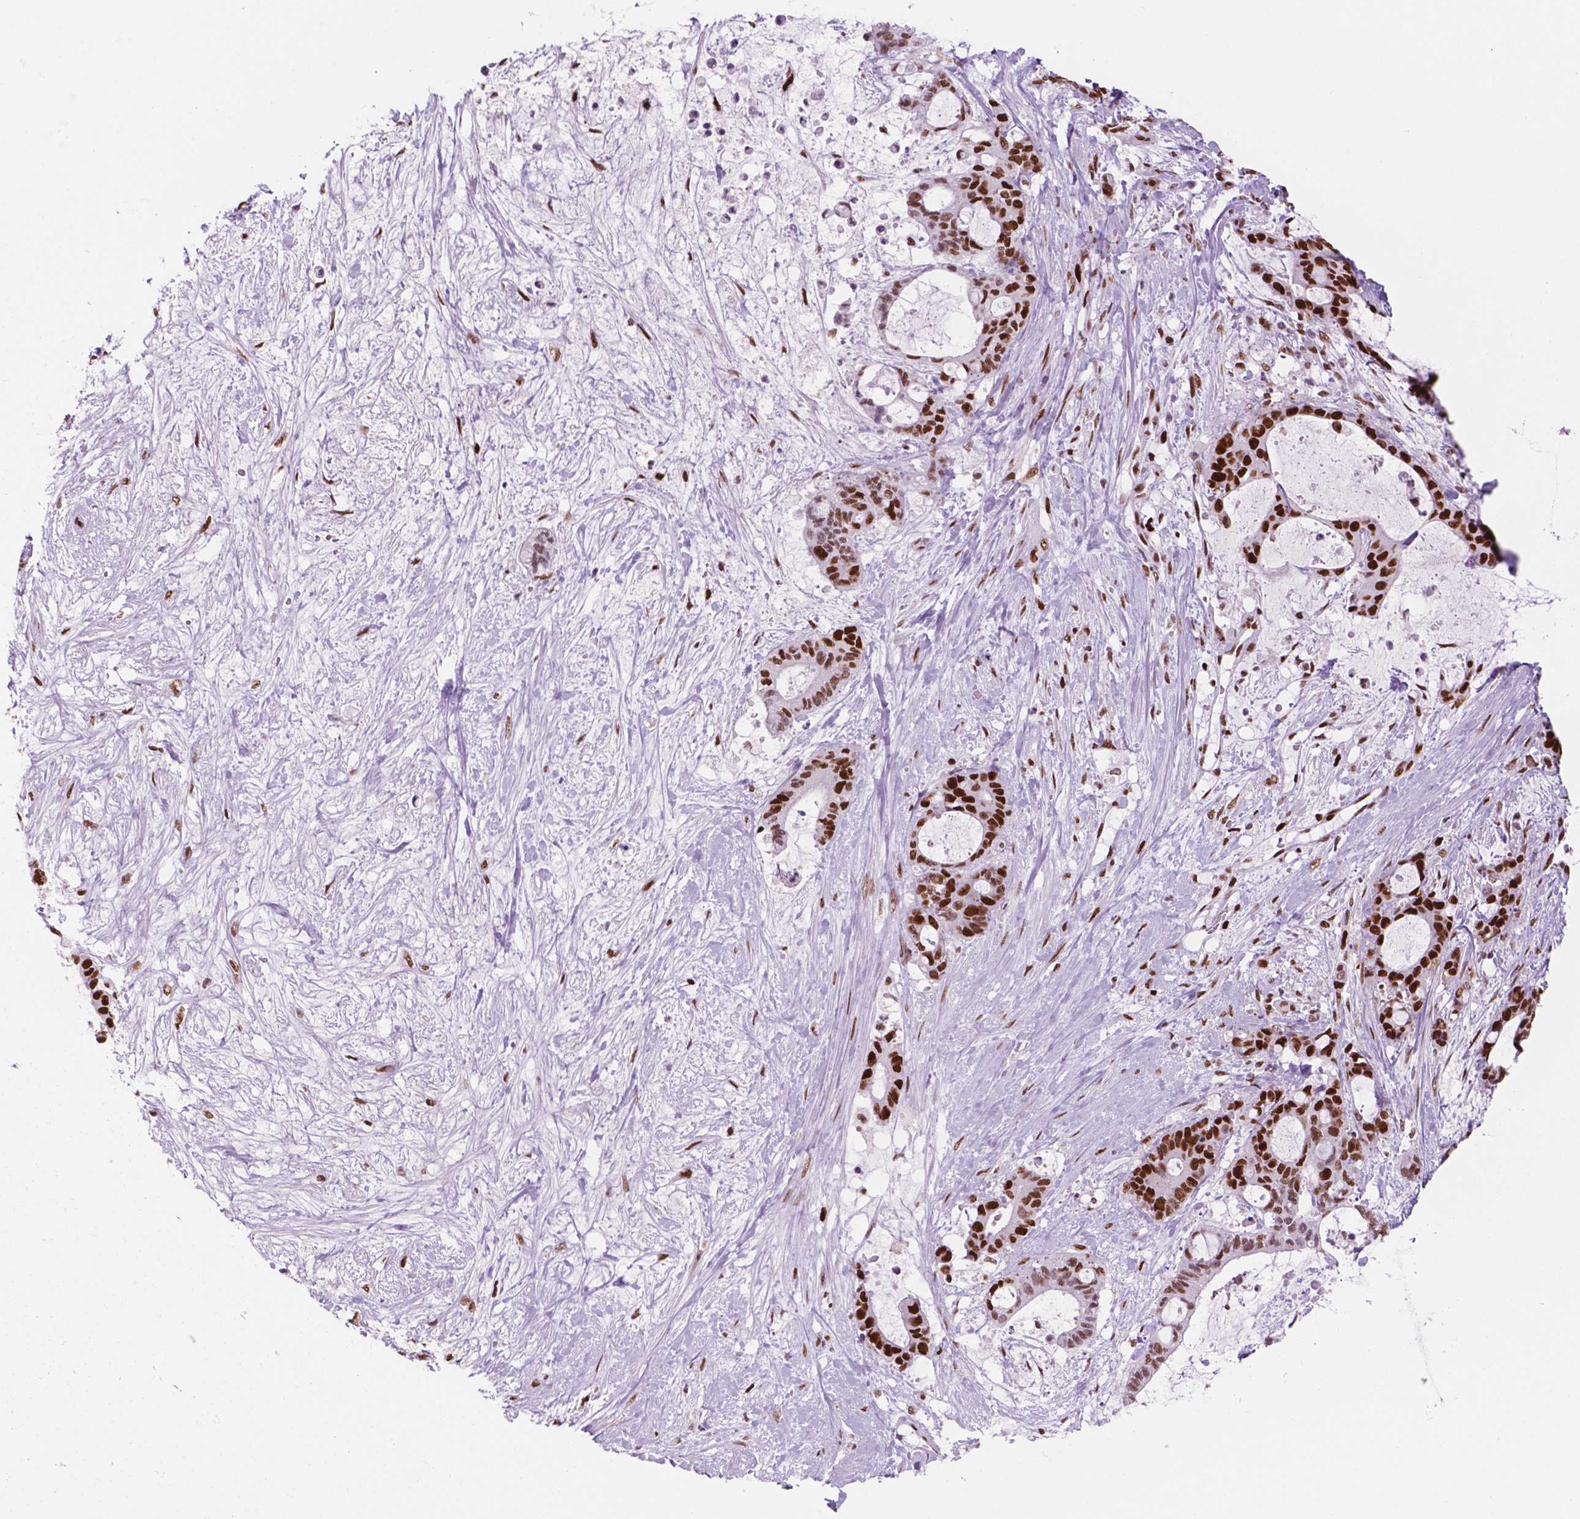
{"staining": {"intensity": "strong", "quantity": ">75%", "location": "nuclear"}, "tissue": "liver cancer", "cell_type": "Tumor cells", "image_type": "cancer", "snomed": [{"axis": "morphology", "description": "Normal tissue, NOS"}, {"axis": "morphology", "description": "Cholangiocarcinoma"}, {"axis": "topography", "description": "Liver"}, {"axis": "topography", "description": "Peripheral nerve tissue"}], "caption": "The immunohistochemical stain shows strong nuclear positivity in tumor cells of liver cholangiocarcinoma tissue. The staining is performed using DAB brown chromogen to label protein expression. The nuclei are counter-stained blue using hematoxylin.", "gene": "MSH6", "patient": {"sex": "female", "age": 73}}